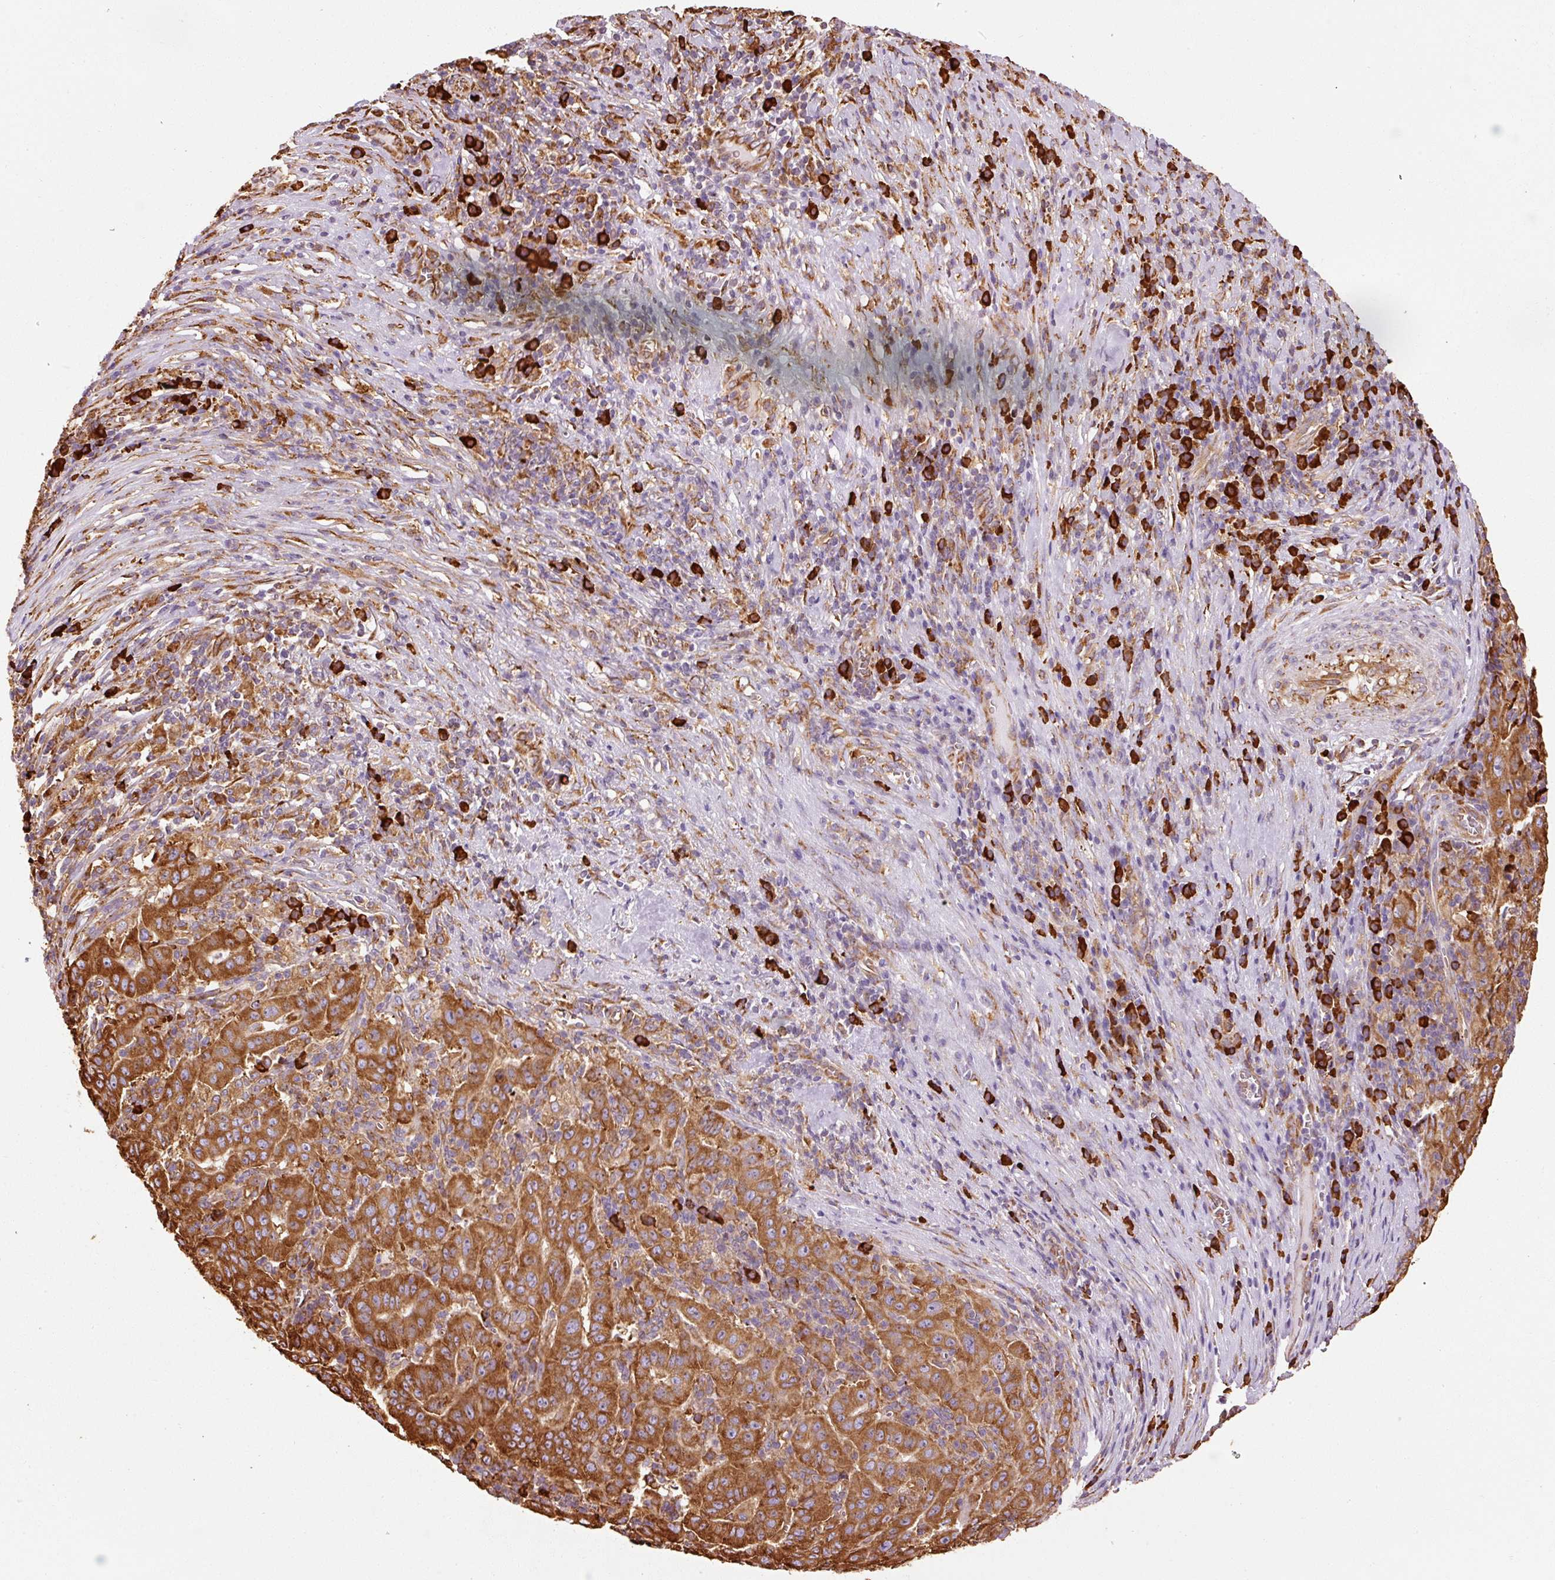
{"staining": {"intensity": "strong", "quantity": ">75%", "location": "cytoplasmic/membranous"}, "tissue": "pancreatic cancer", "cell_type": "Tumor cells", "image_type": "cancer", "snomed": [{"axis": "morphology", "description": "Adenocarcinoma, NOS"}, {"axis": "topography", "description": "Pancreas"}], "caption": "Tumor cells show high levels of strong cytoplasmic/membranous expression in approximately >75% of cells in human pancreatic cancer.", "gene": "KLC1", "patient": {"sex": "male", "age": 63}}